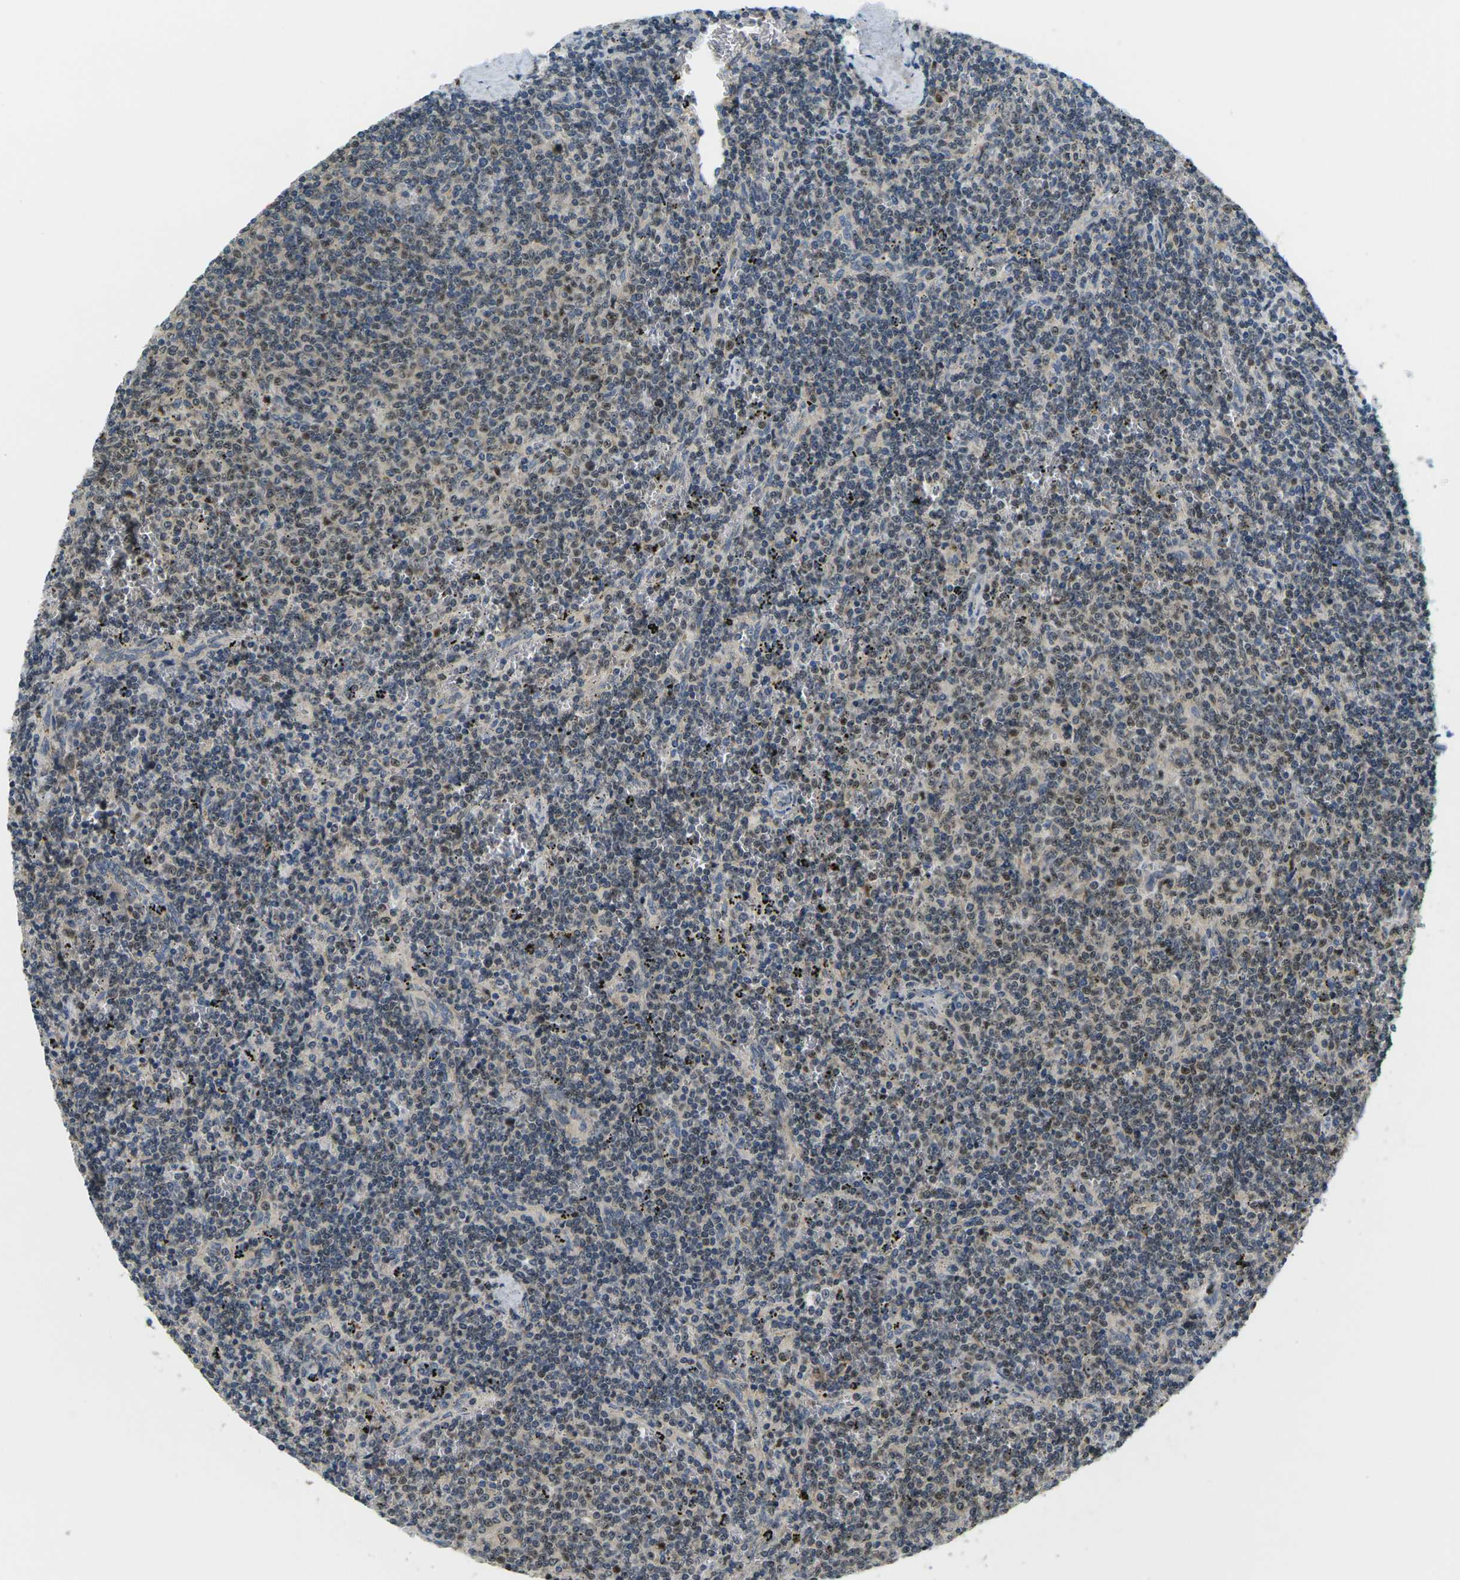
{"staining": {"intensity": "moderate", "quantity": "25%-75%", "location": "nuclear"}, "tissue": "lymphoma", "cell_type": "Tumor cells", "image_type": "cancer", "snomed": [{"axis": "morphology", "description": "Malignant lymphoma, non-Hodgkin's type, Low grade"}, {"axis": "topography", "description": "Spleen"}], "caption": "The micrograph shows staining of lymphoma, revealing moderate nuclear protein staining (brown color) within tumor cells. (DAB IHC with brightfield microscopy, high magnification).", "gene": "KLHL8", "patient": {"sex": "female", "age": 50}}